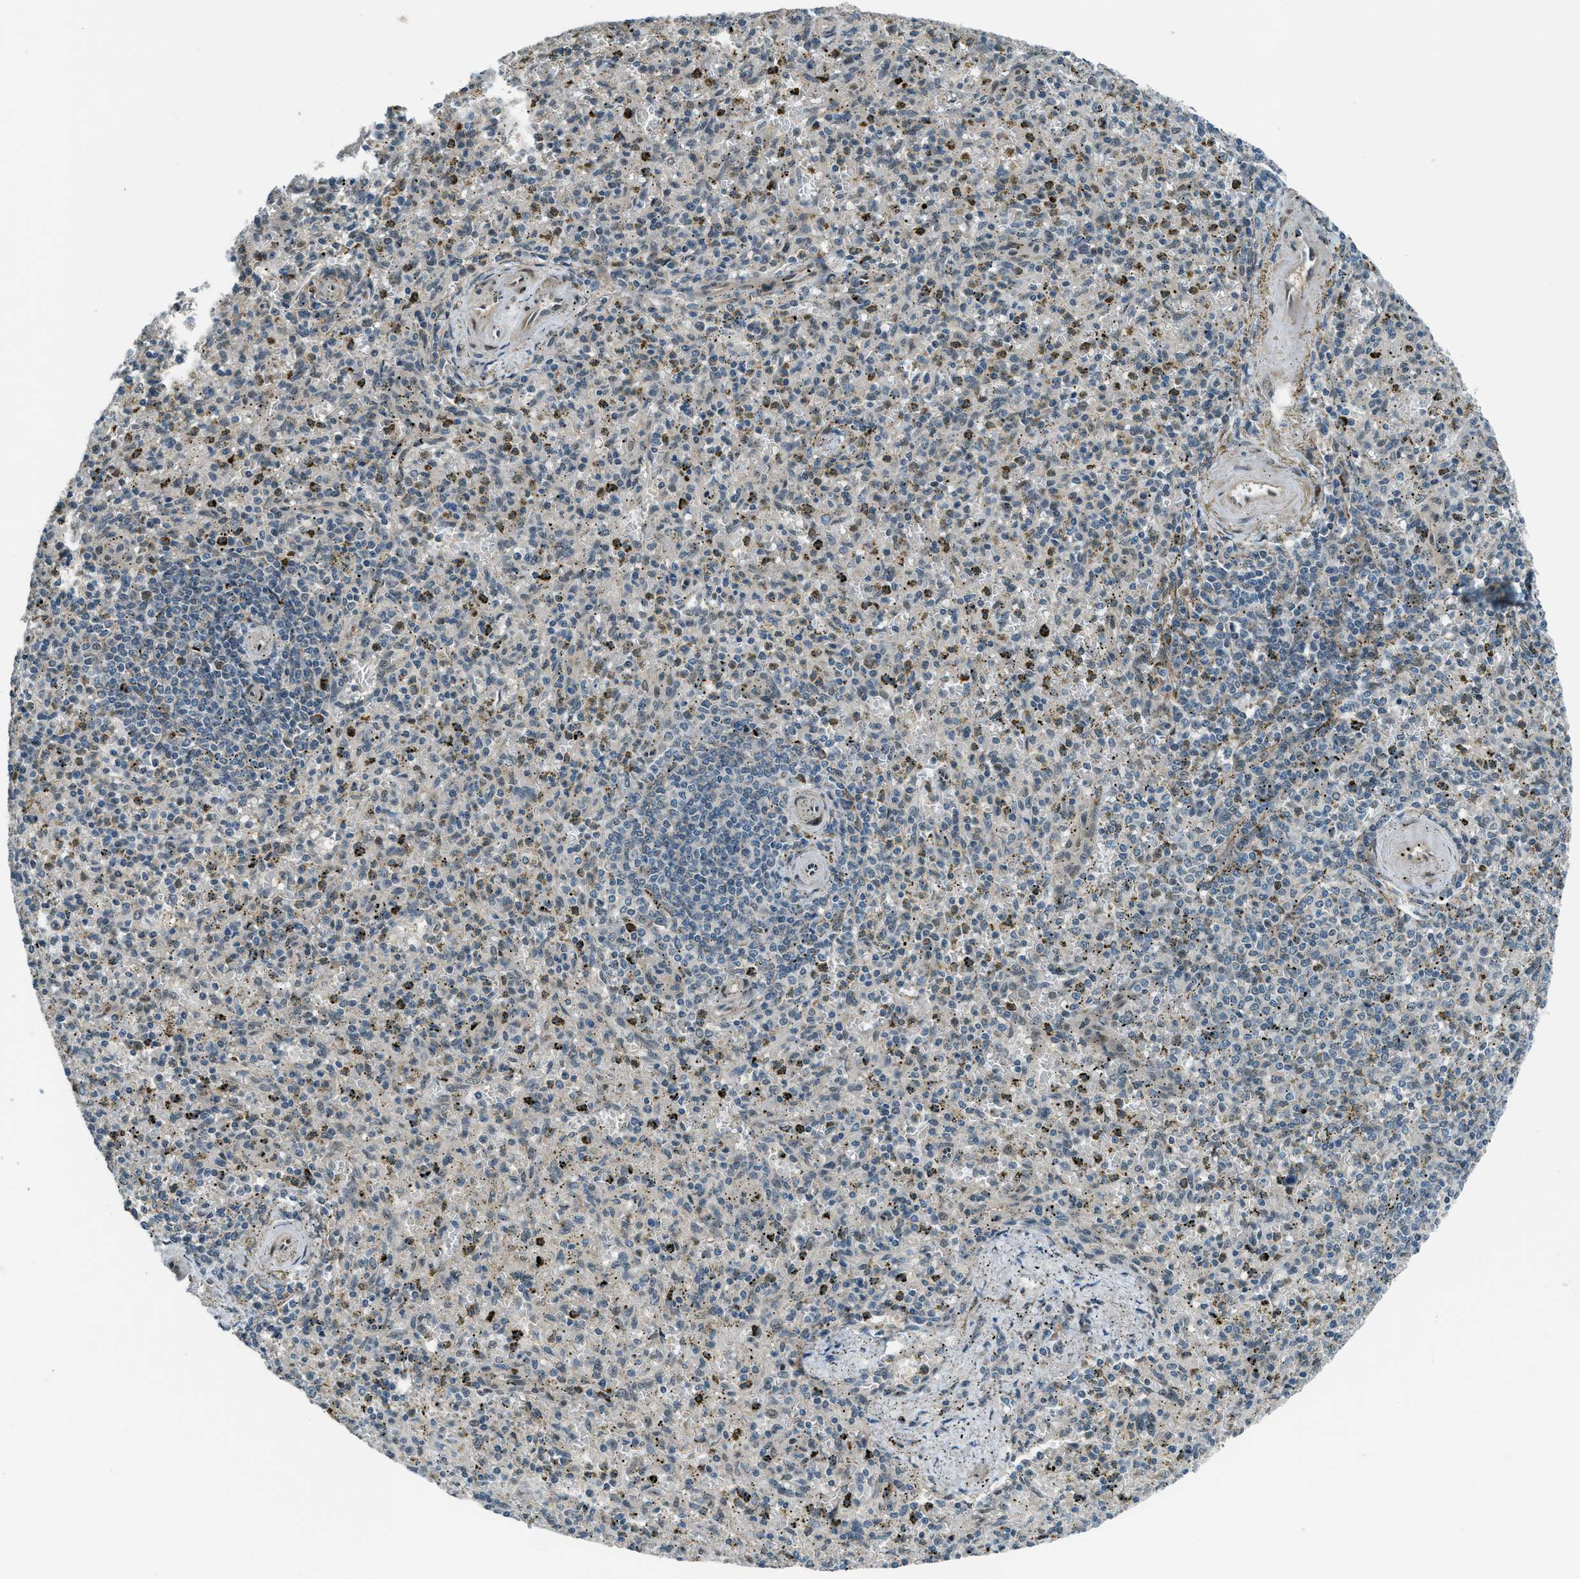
{"staining": {"intensity": "weak", "quantity": "<25%", "location": "cytoplasmic/membranous,nuclear"}, "tissue": "spleen", "cell_type": "Cells in red pulp", "image_type": "normal", "snomed": [{"axis": "morphology", "description": "Normal tissue, NOS"}, {"axis": "topography", "description": "Spleen"}], "caption": "A micrograph of human spleen is negative for staining in cells in red pulp. (IHC, brightfield microscopy, high magnification).", "gene": "NPEPL1", "patient": {"sex": "male", "age": 72}}